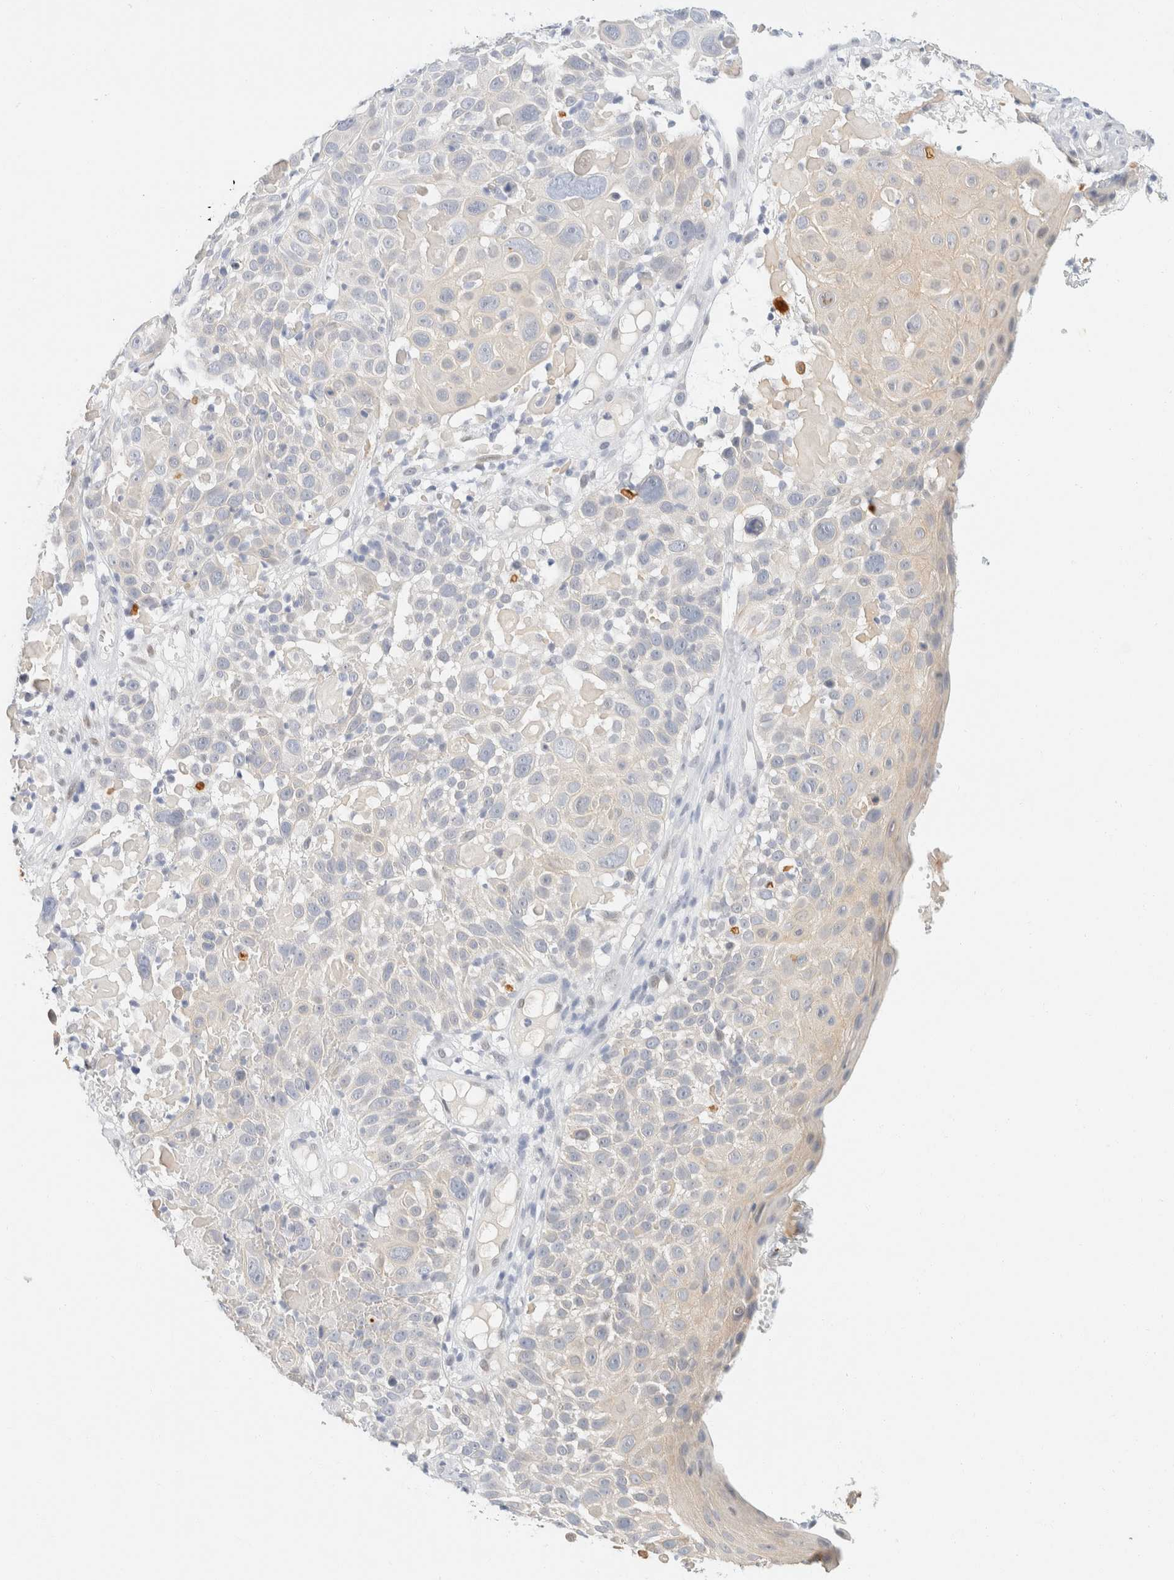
{"staining": {"intensity": "negative", "quantity": "none", "location": "none"}, "tissue": "cervical cancer", "cell_type": "Tumor cells", "image_type": "cancer", "snomed": [{"axis": "morphology", "description": "Squamous cell carcinoma, NOS"}, {"axis": "topography", "description": "Cervix"}], "caption": "This is an immunohistochemistry micrograph of squamous cell carcinoma (cervical). There is no positivity in tumor cells.", "gene": "KRT20", "patient": {"sex": "female", "age": 74}}